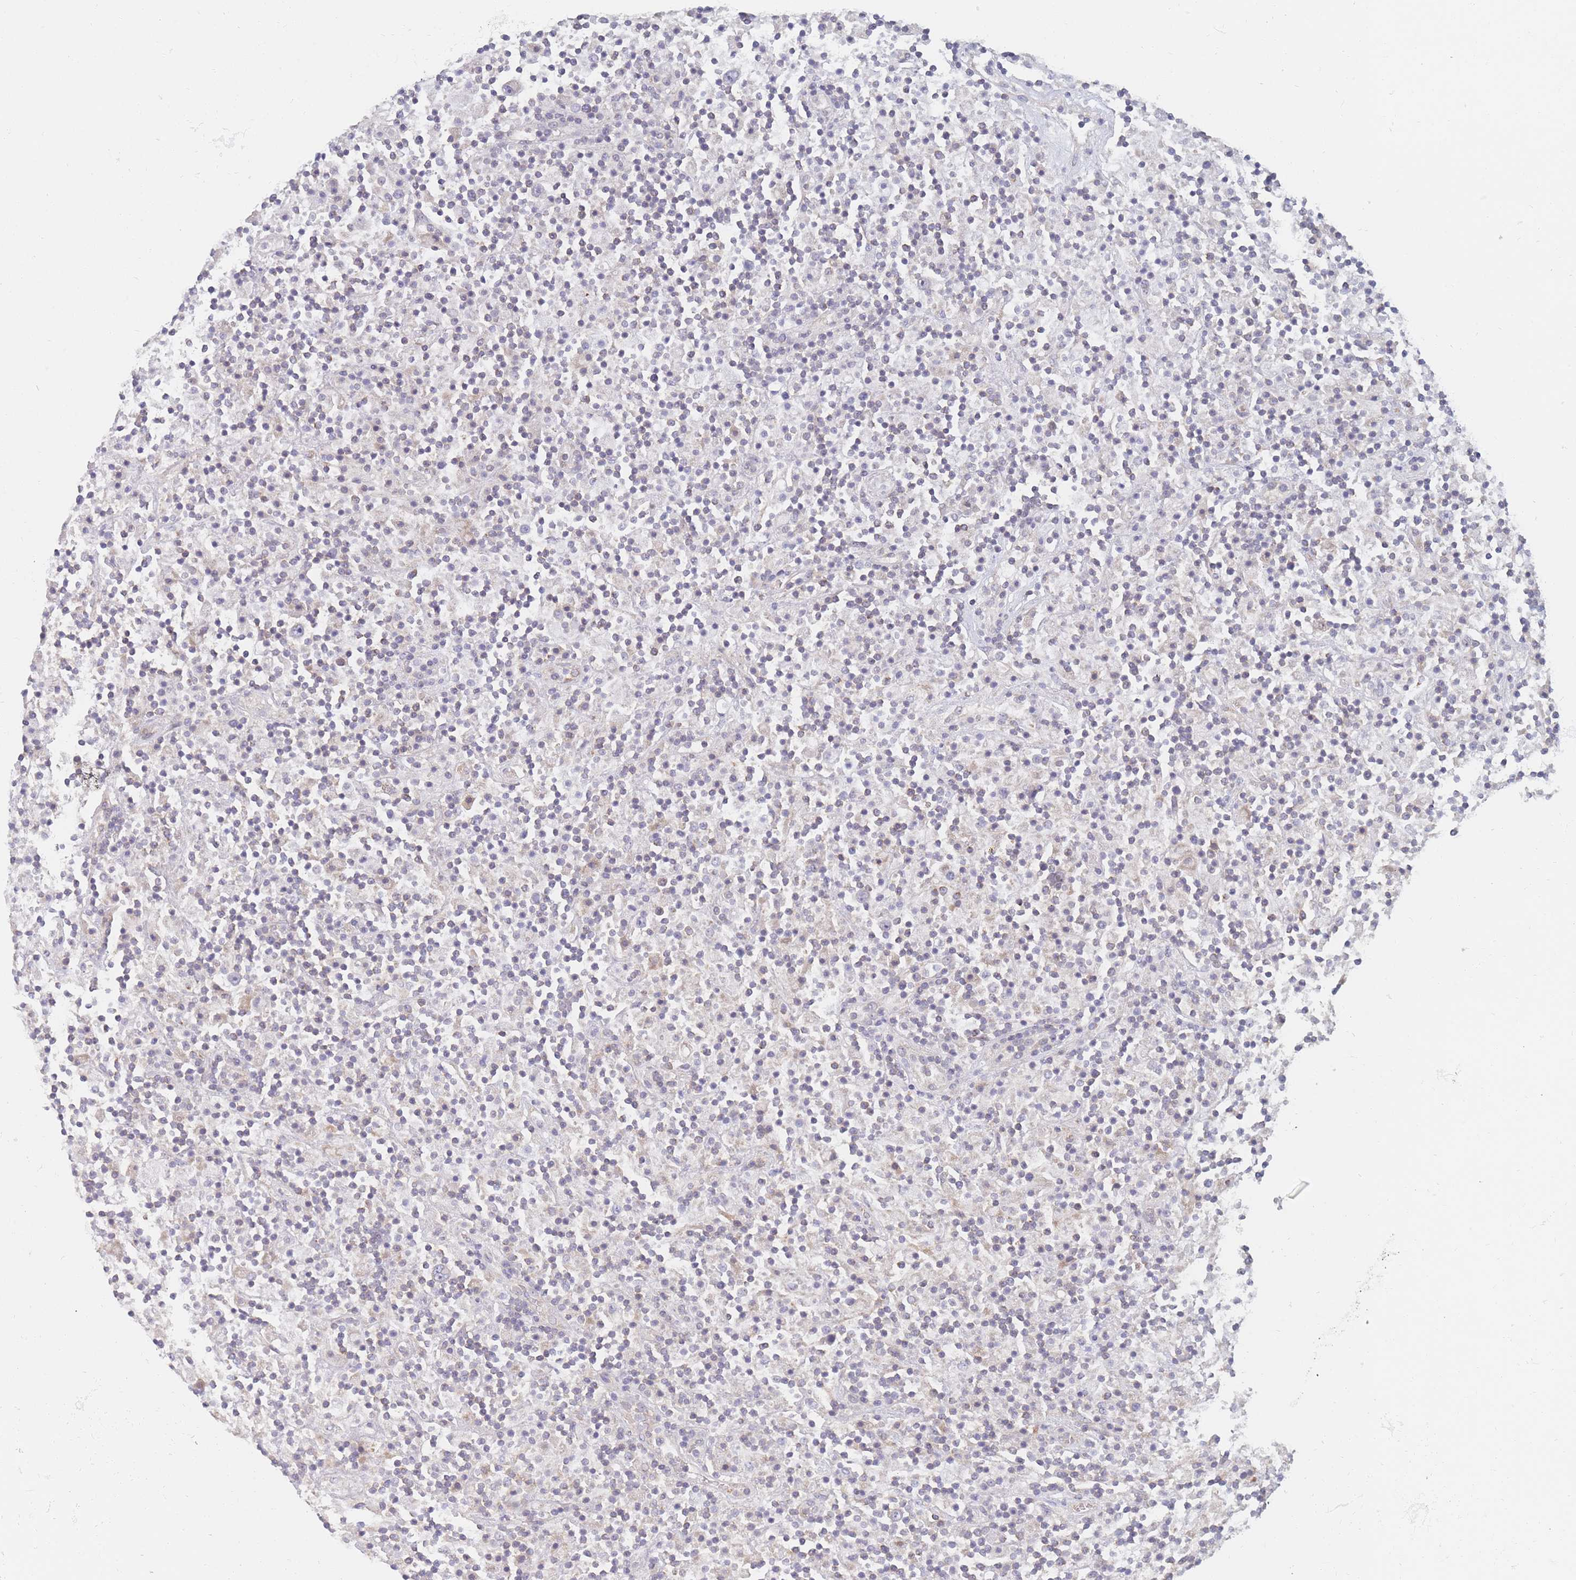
{"staining": {"intensity": "negative", "quantity": "none", "location": "none"}, "tissue": "lymphoma", "cell_type": "Tumor cells", "image_type": "cancer", "snomed": [{"axis": "morphology", "description": "Hodgkin's disease, NOS"}, {"axis": "topography", "description": "Lymph node"}], "caption": "A high-resolution photomicrograph shows immunohistochemistry staining of lymphoma, which exhibits no significant staining in tumor cells.", "gene": "MAP1S", "patient": {"sex": "male", "age": 70}}